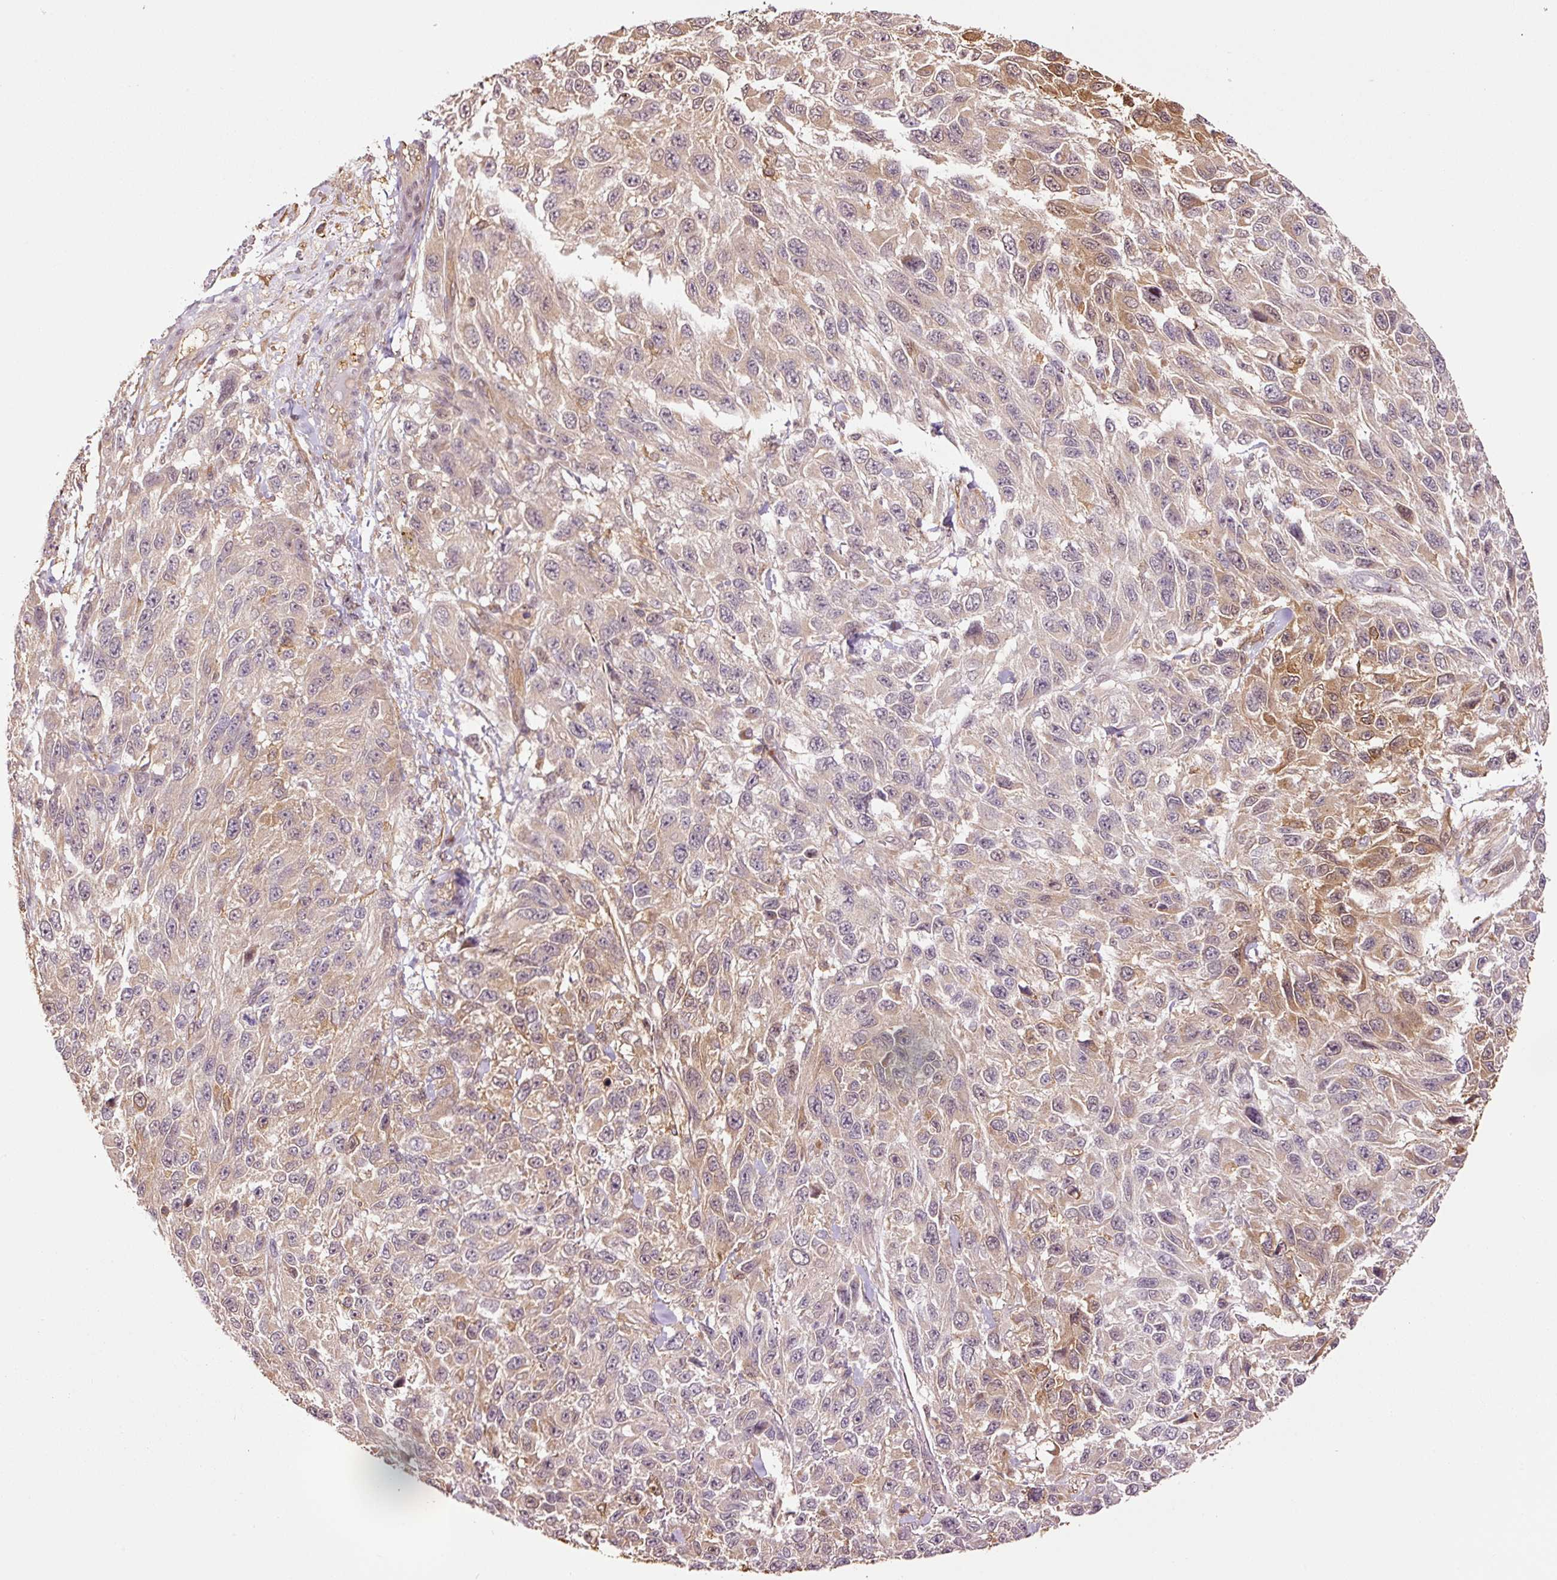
{"staining": {"intensity": "moderate", "quantity": "25%-75%", "location": "cytoplasmic/membranous,nuclear"}, "tissue": "melanoma", "cell_type": "Tumor cells", "image_type": "cancer", "snomed": [{"axis": "morphology", "description": "Malignant melanoma, NOS"}, {"axis": "topography", "description": "Skin"}], "caption": "Brown immunohistochemical staining in human melanoma displays moderate cytoplasmic/membranous and nuclear staining in about 25%-75% of tumor cells.", "gene": "FBXL14", "patient": {"sex": "female", "age": 96}}